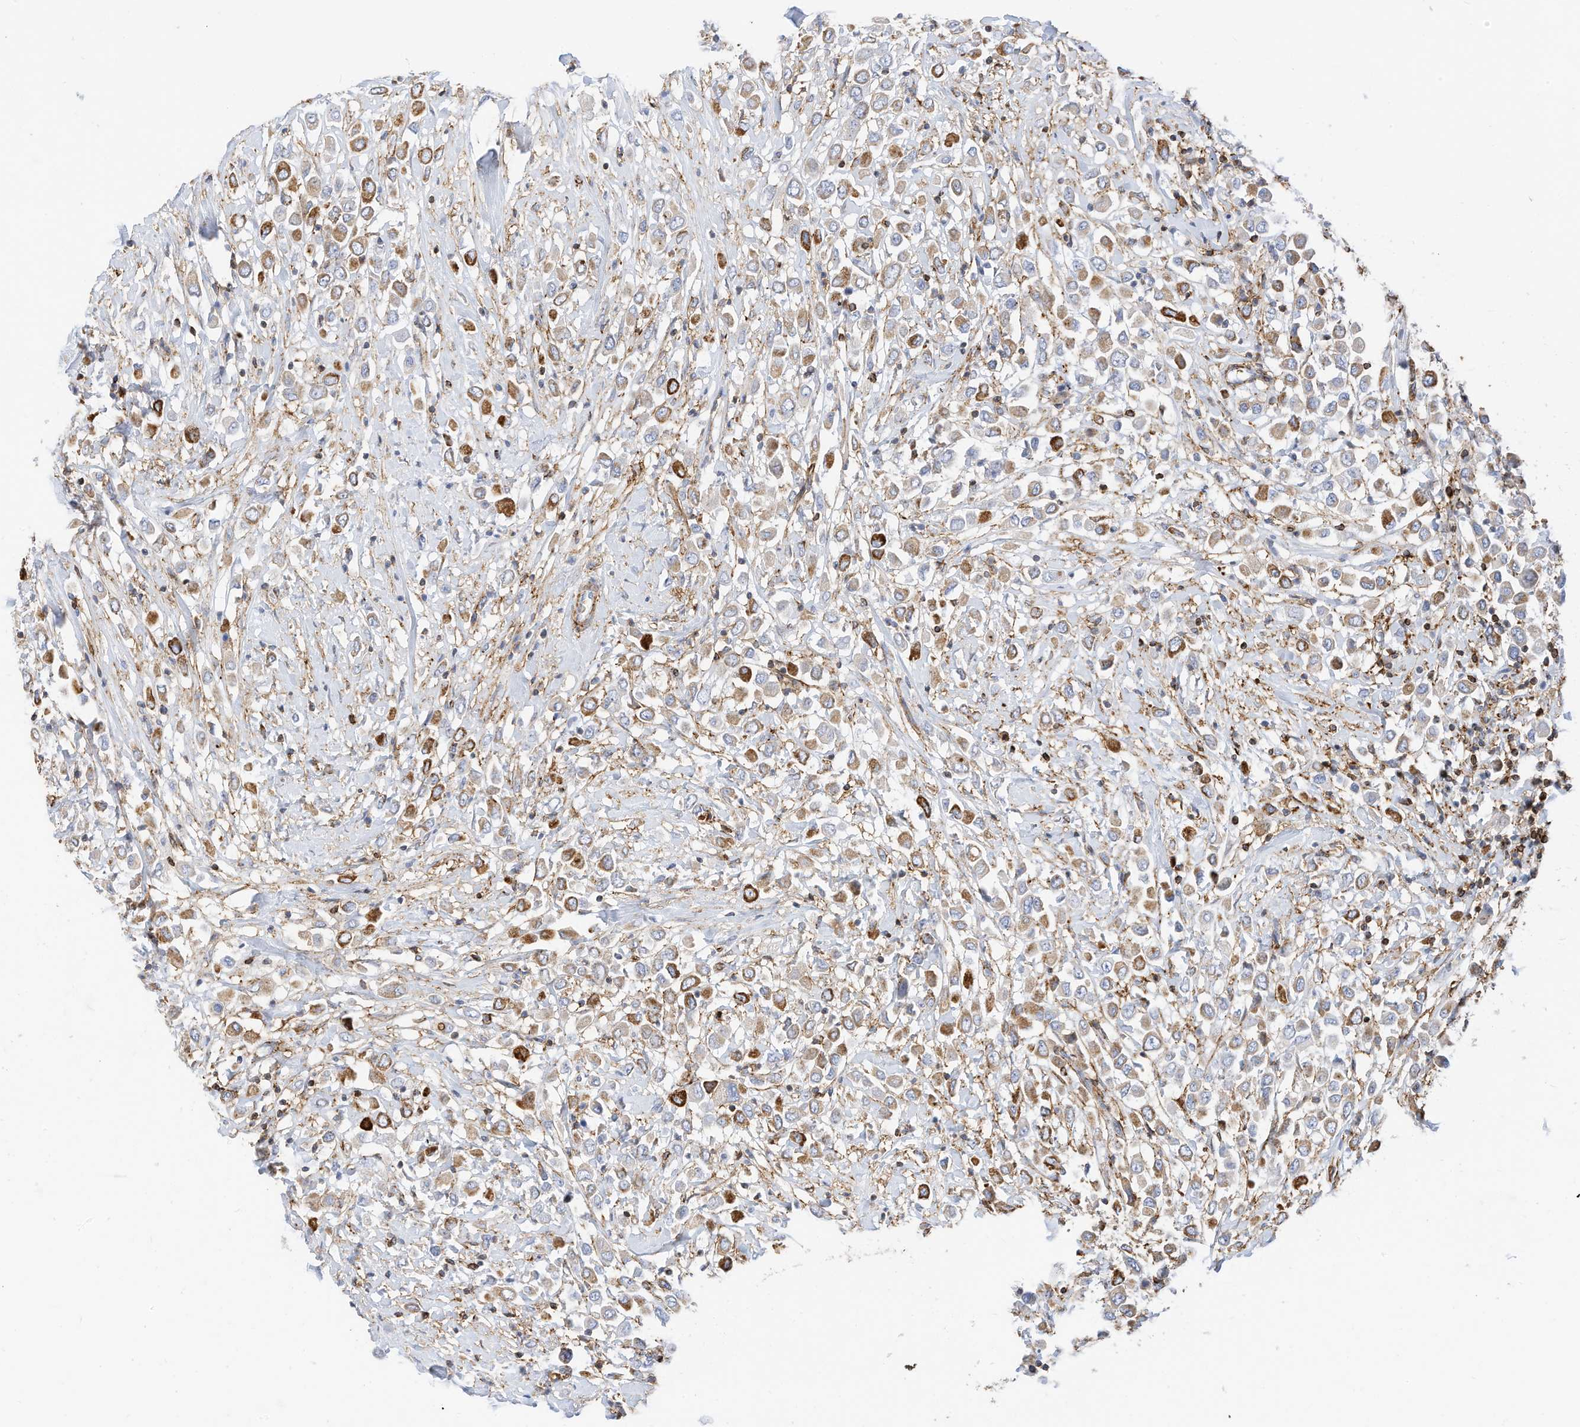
{"staining": {"intensity": "moderate", "quantity": ">75%", "location": "cytoplasmic/membranous"}, "tissue": "breast cancer", "cell_type": "Tumor cells", "image_type": "cancer", "snomed": [{"axis": "morphology", "description": "Duct carcinoma"}, {"axis": "topography", "description": "Breast"}], "caption": "About >75% of tumor cells in human intraductal carcinoma (breast) reveal moderate cytoplasmic/membranous protein expression as visualized by brown immunohistochemical staining.", "gene": "TXNDC9", "patient": {"sex": "female", "age": 61}}